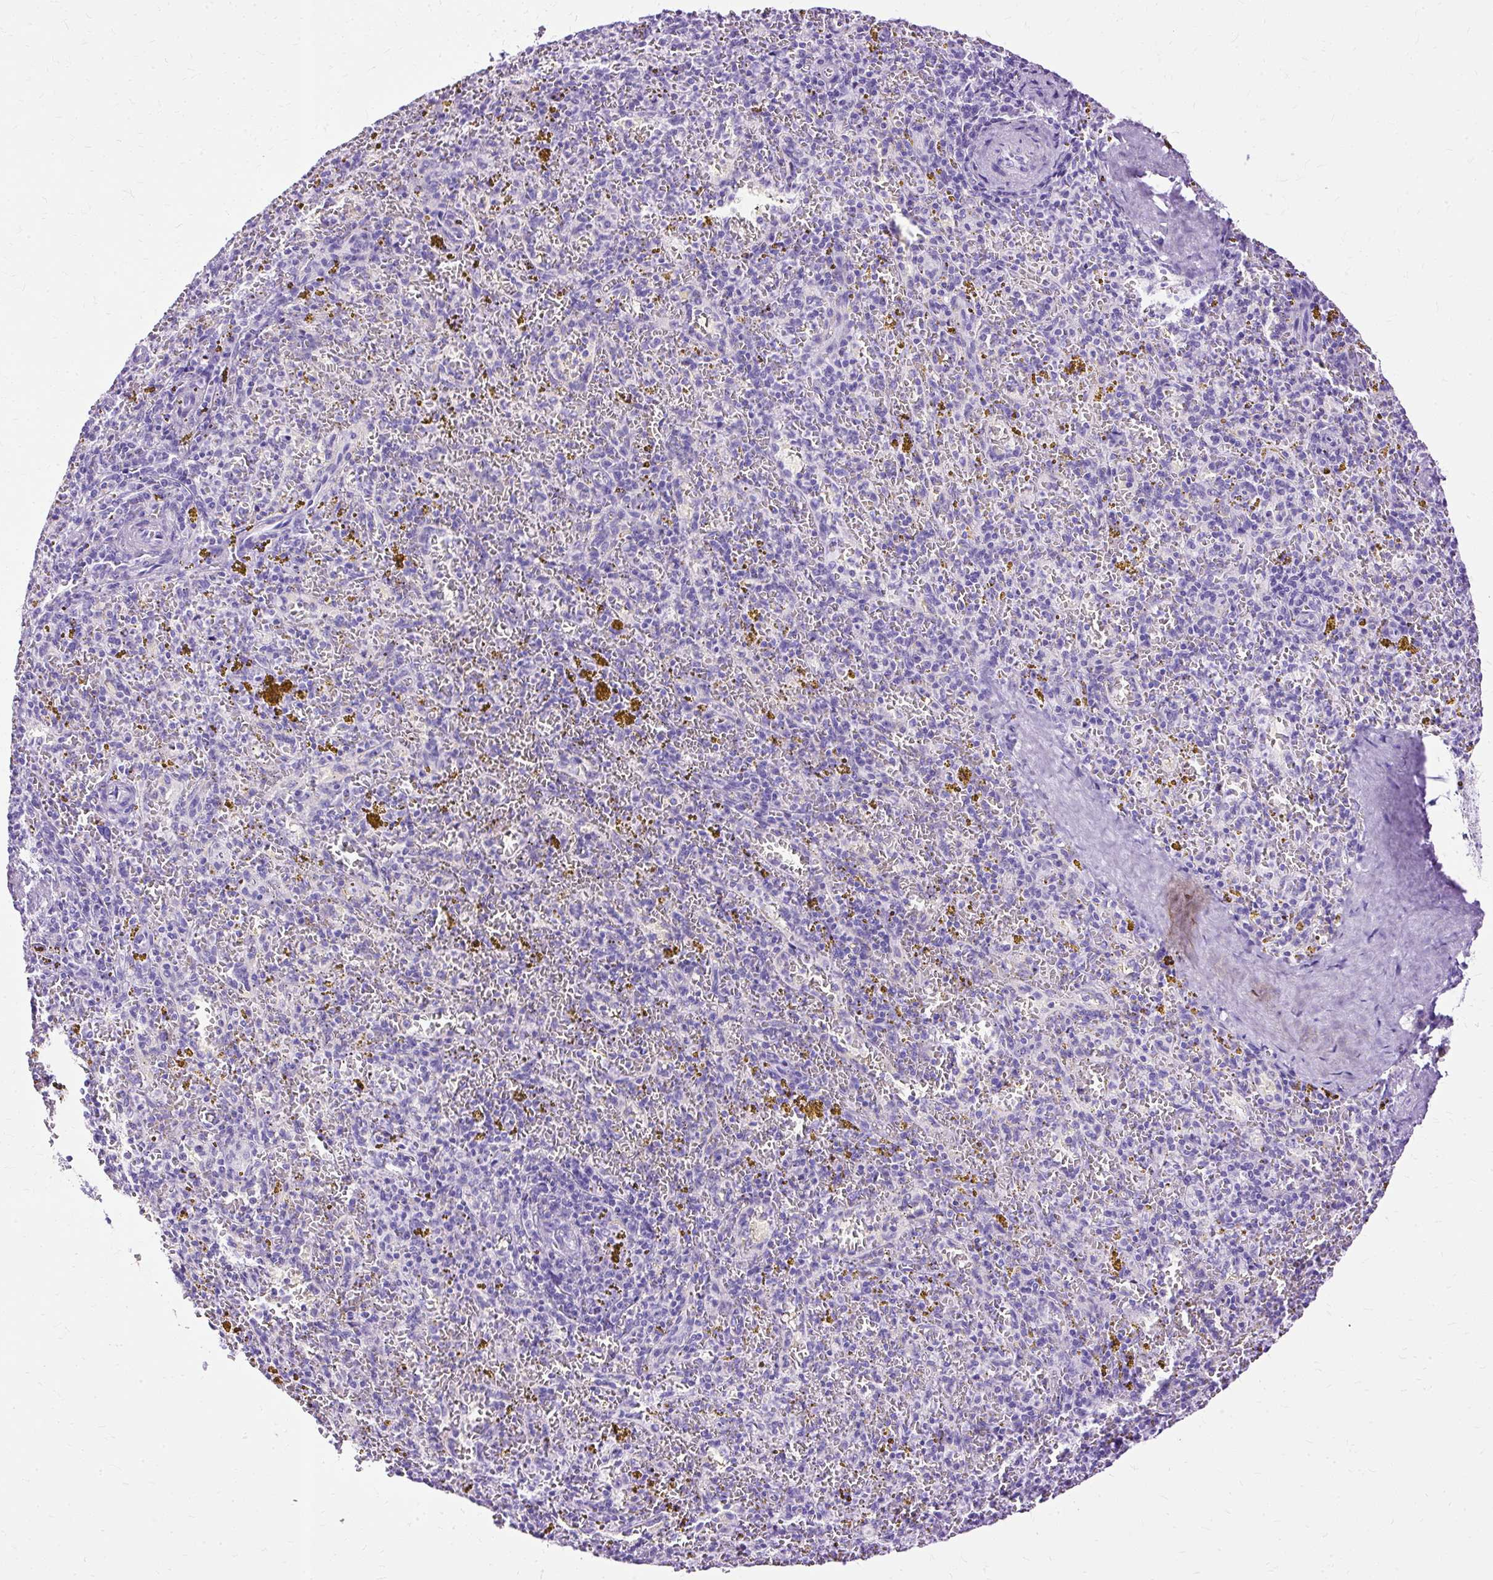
{"staining": {"intensity": "negative", "quantity": "none", "location": "none"}, "tissue": "spleen", "cell_type": "Cells in red pulp", "image_type": "normal", "snomed": [{"axis": "morphology", "description": "Normal tissue, NOS"}, {"axis": "topography", "description": "Spleen"}], "caption": "IHC of normal human spleen shows no positivity in cells in red pulp. The staining was performed using DAB (3,3'-diaminobenzidine) to visualize the protein expression in brown, while the nuclei were stained in blue with hematoxylin (Magnification: 20x).", "gene": "SLC8A2", "patient": {"sex": "male", "age": 57}}